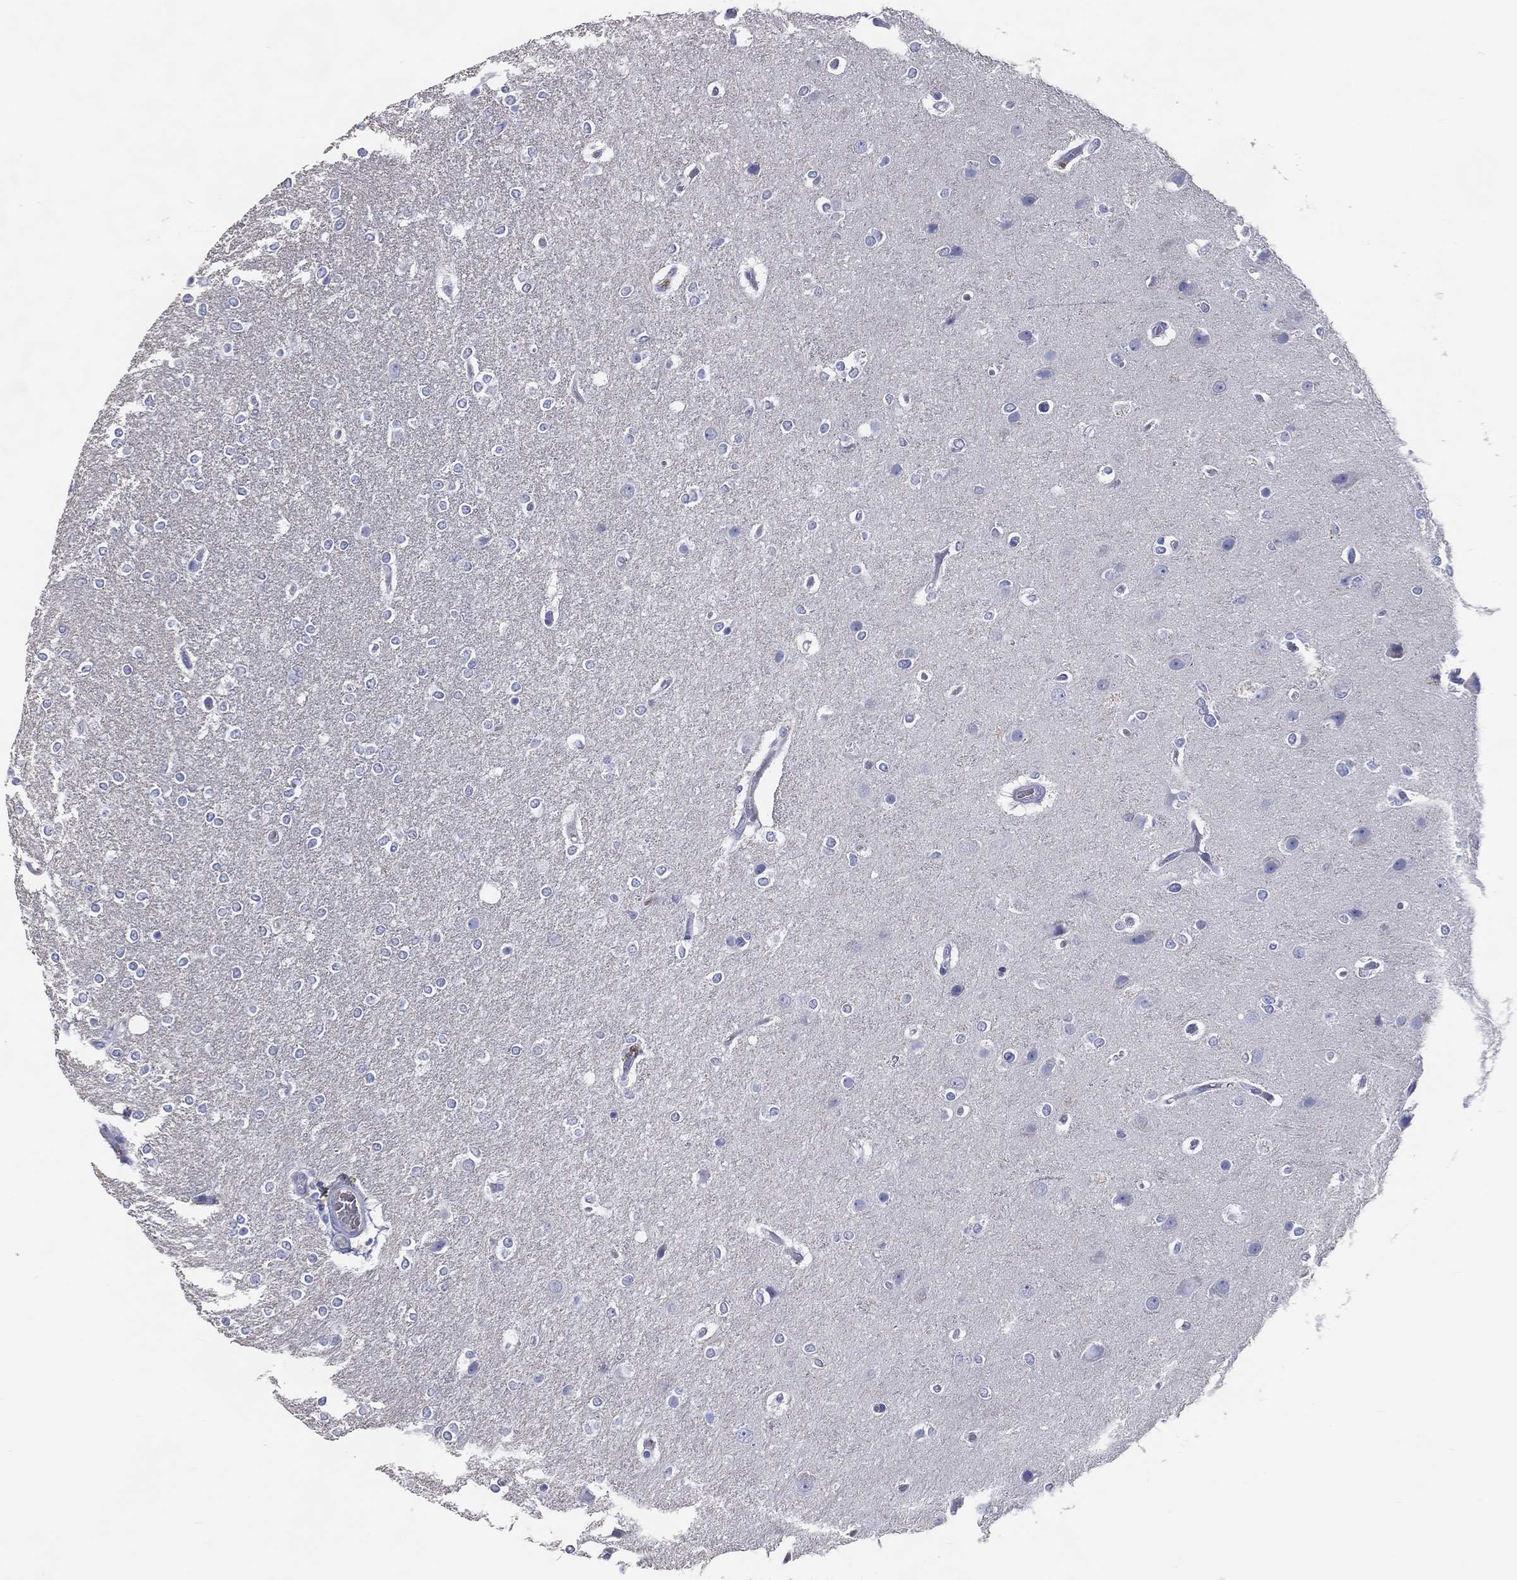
{"staining": {"intensity": "negative", "quantity": "none", "location": "none"}, "tissue": "glioma", "cell_type": "Tumor cells", "image_type": "cancer", "snomed": [{"axis": "morphology", "description": "Glioma, malignant, High grade"}, {"axis": "topography", "description": "Brain"}], "caption": "Glioma stained for a protein using IHC displays no expression tumor cells.", "gene": "DNAH6", "patient": {"sex": "female", "age": 61}}